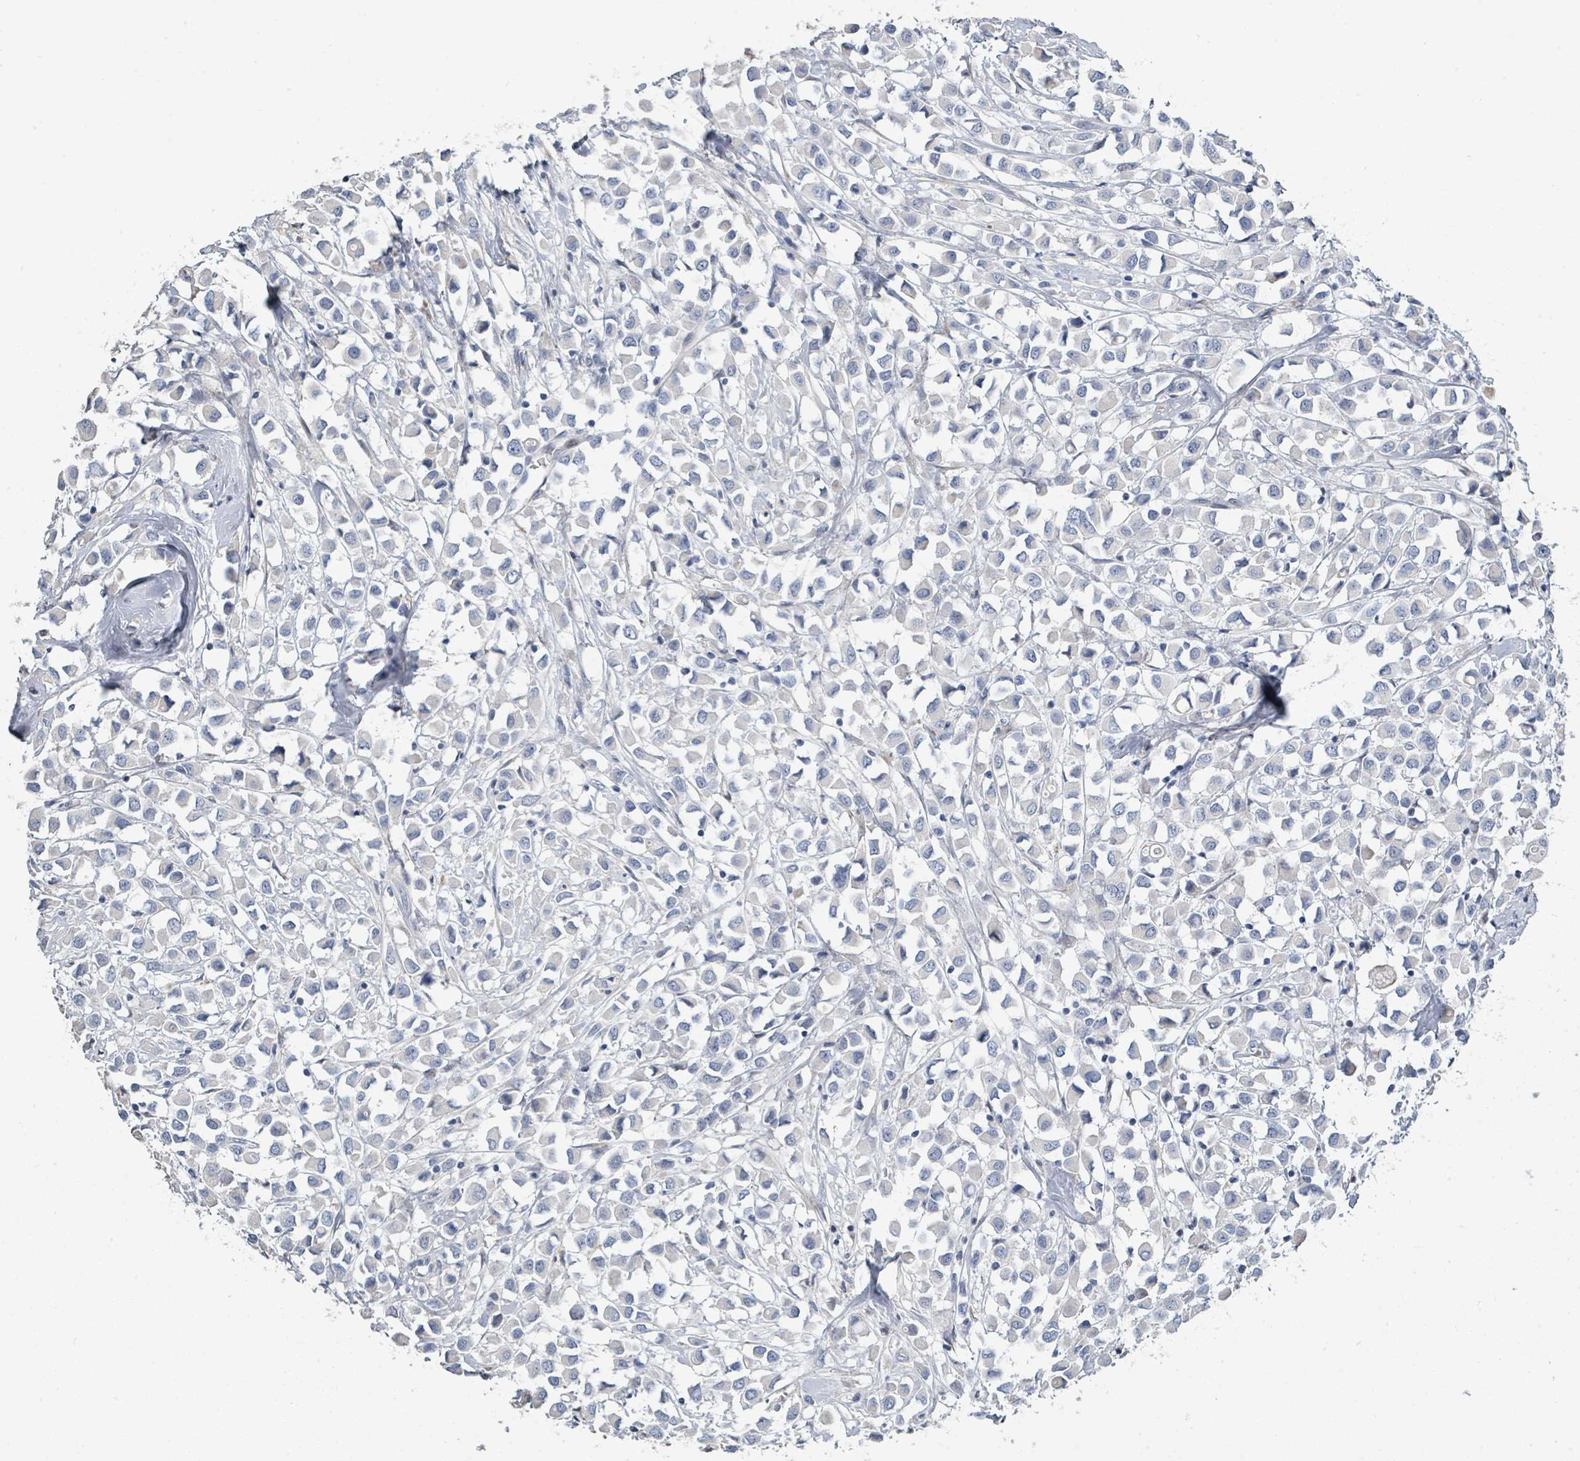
{"staining": {"intensity": "negative", "quantity": "none", "location": "none"}, "tissue": "breast cancer", "cell_type": "Tumor cells", "image_type": "cancer", "snomed": [{"axis": "morphology", "description": "Duct carcinoma"}, {"axis": "topography", "description": "Breast"}], "caption": "Histopathology image shows no significant protein positivity in tumor cells of breast cancer (infiltrating ductal carcinoma). (Stains: DAB (3,3'-diaminobenzidine) immunohistochemistry (IHC) with hematoxylin counter stain, Microscopy: brightfield microscopy at high magnification).", "gene": "RAB33B", "patient": {"sex": "female", "age": 61}}